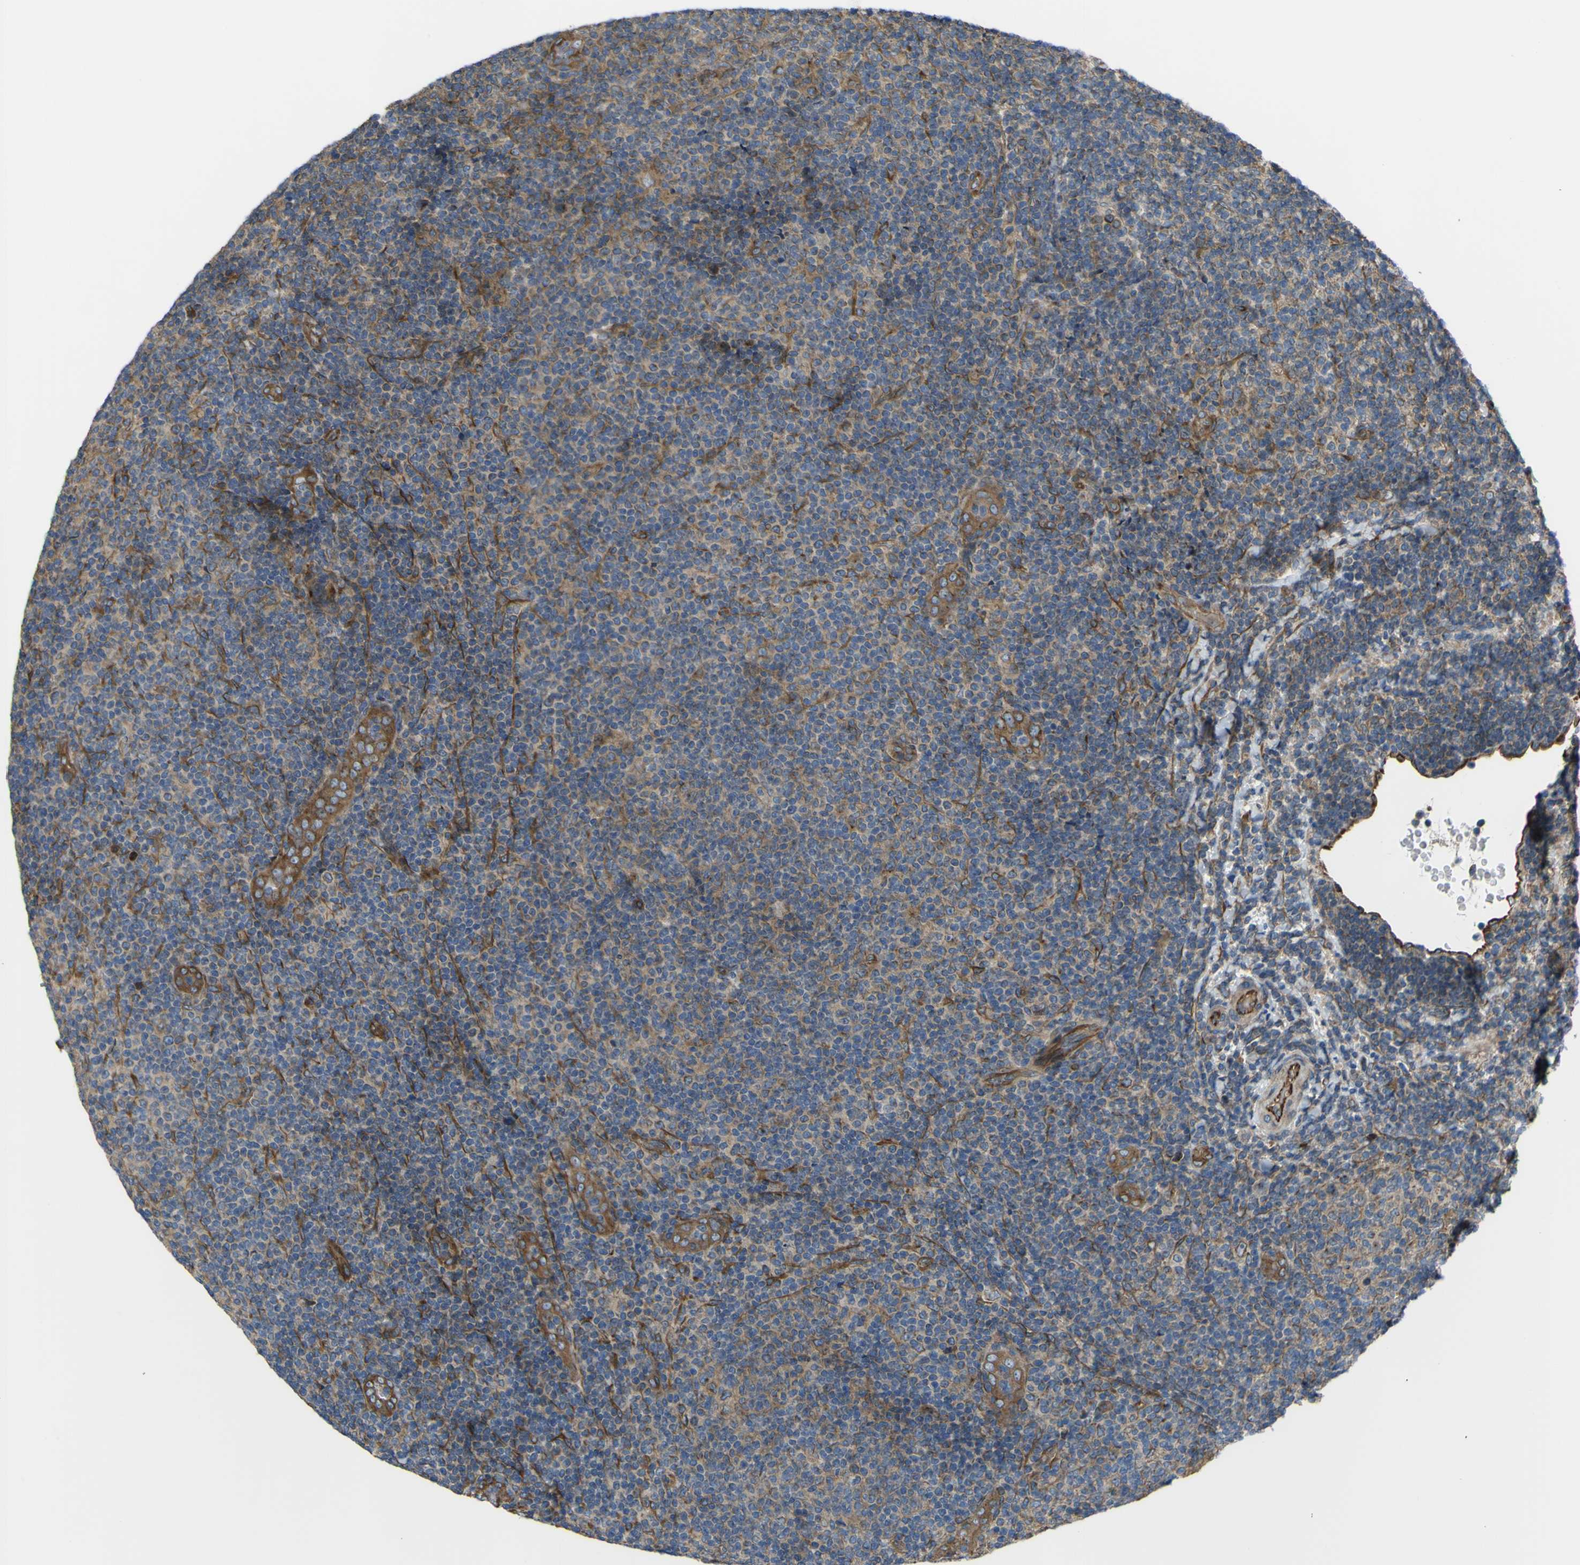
{"staining": {"intensity": "weak", "quantity": "25%-75%", "location": "cytoplasmic/membranous"}, "tissue": "lymphoma", "cell_type": "Tumor cells", "image_type": "cancer", "snomed": [{"axis": "morphology", "description": "Malignant lymphoma, non-Hodgkin's type, Low grade"}, {"axis": "topography", "description": "Lymph node"}], "caption": "Tumor cells demonstrate weak cytoplasmic/membranous positivity in about 25%-75% of cells in low-grade malignant lymphoma, non-Hodgkin's type.", "gene": "FBXO30", "patient": {"sex": "male", "age": 83}}